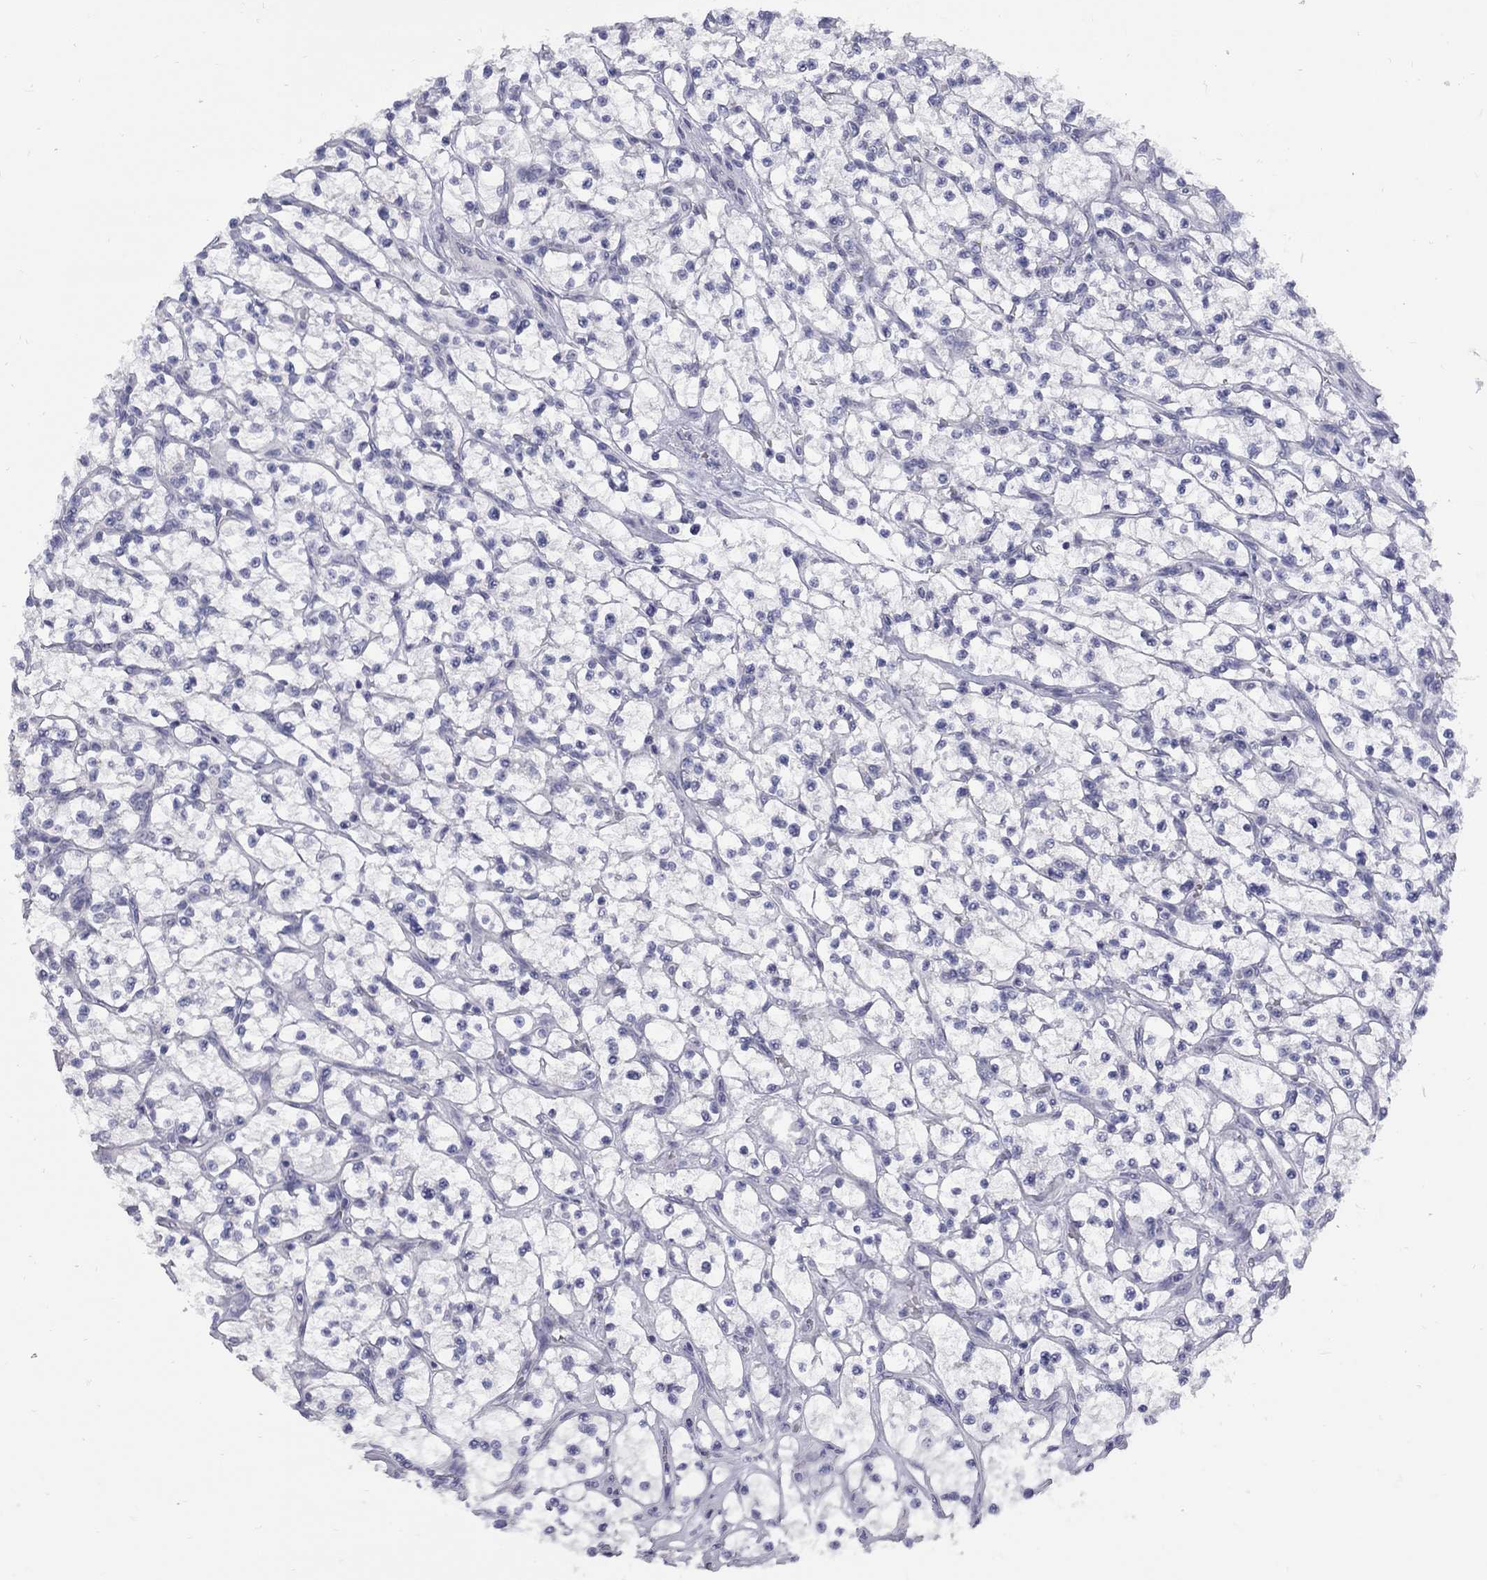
{"staining": {"intensity": "negative", "quantity": "none", "location": "none"}, "tissue": "renal cancer", "cell_type": "Tumor cells", "image_type": "cancer", "snomed": [{"axis": "morphology", "description": "Adenocarcinoma, NOS"}, {"axis": "topography", "description": "Kidney"}], "caption": "Tumor cells are negative for brown protein staining in renal cancer.", "gene": "ABCB4", "patient": {"sex": "female", "age": 64}}